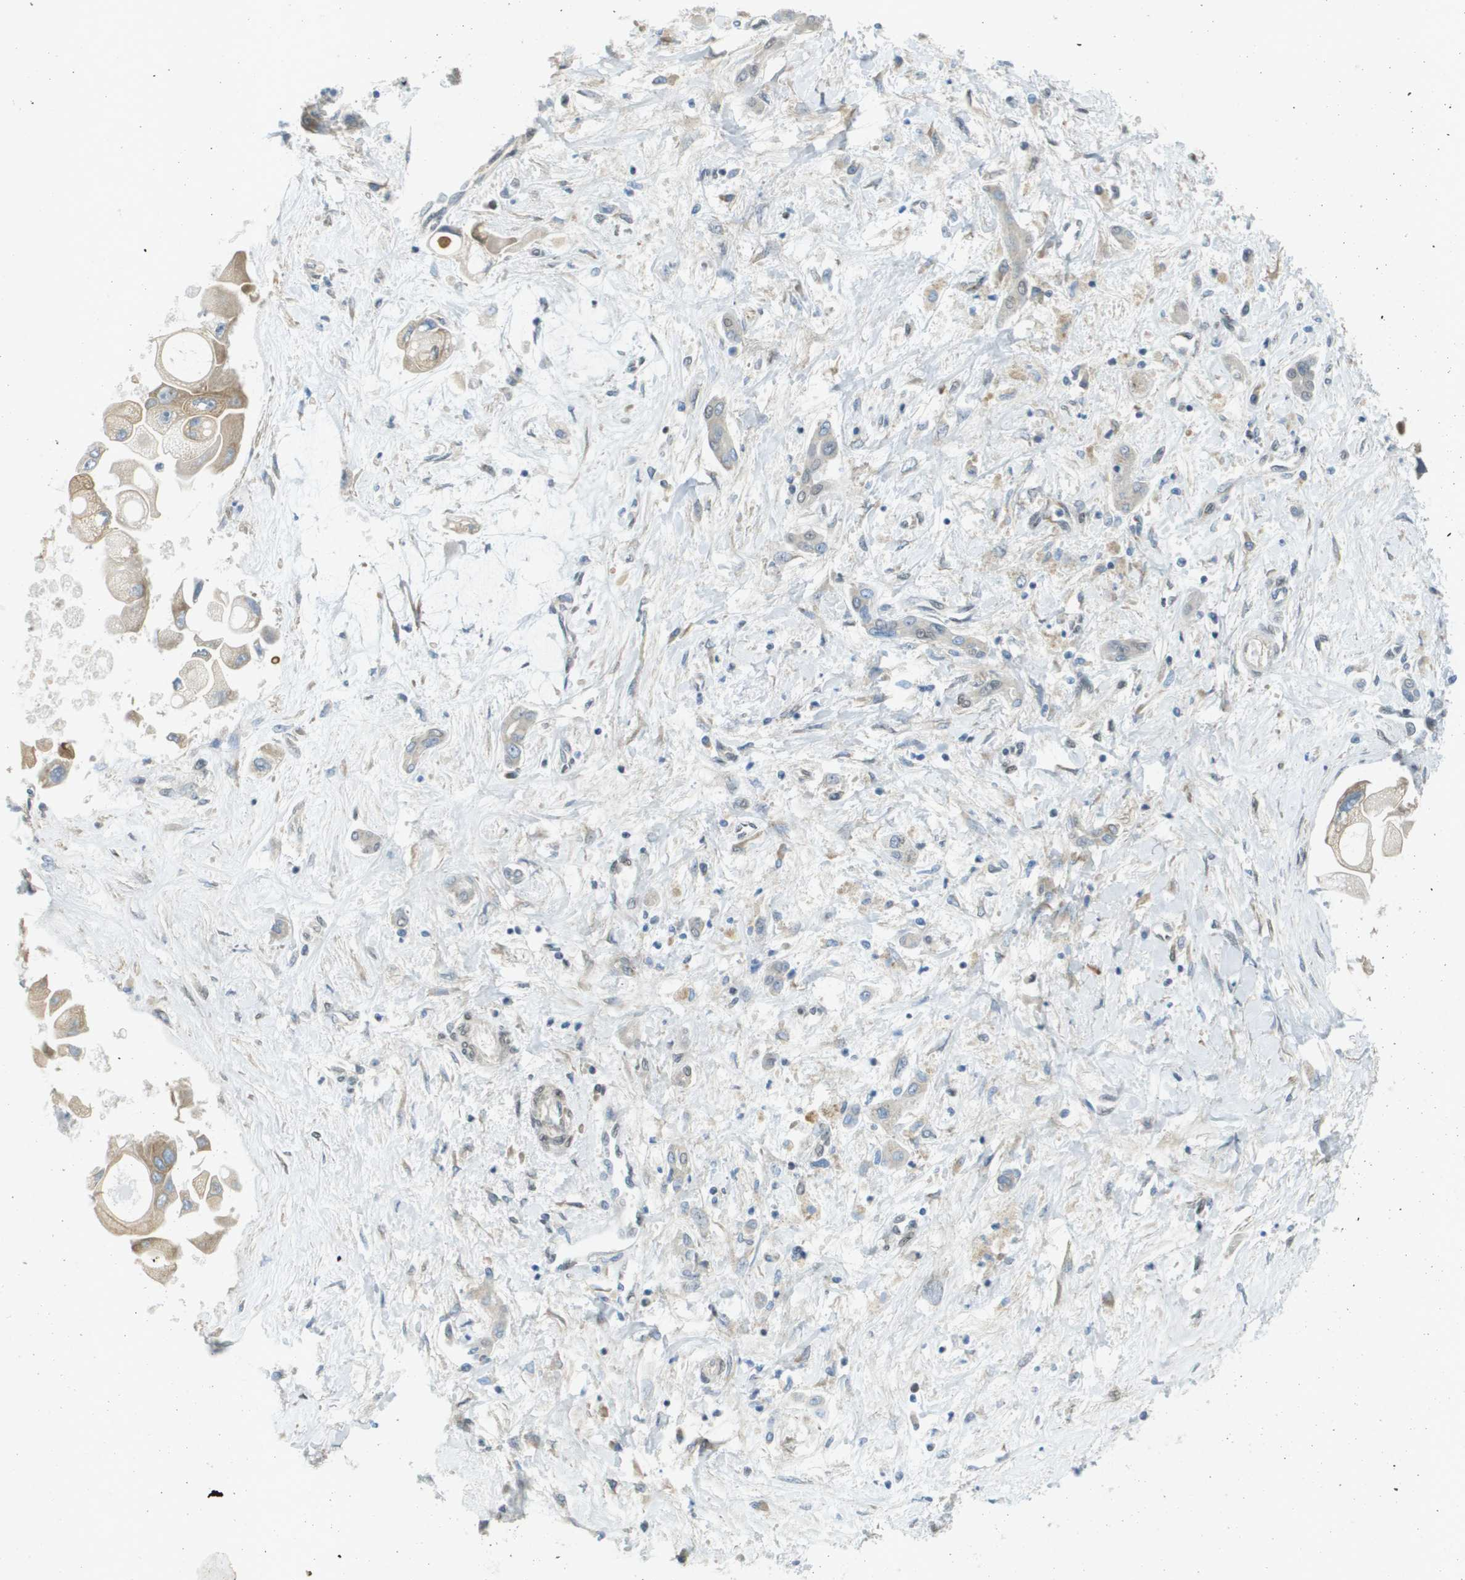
{"staining": {"intensity": "weak", "quantity": "25%-75%", "location": "cytoplasmic/membranous"}, "tissue": "liver cancer", "cell_type": "Tumor cells", "image_type": "cancer", "snomed": [{"axis": "morphology", "description": "Cholangiocarcinoma"}, {"axis": "topography", "description": "Liver"}], "caption": "An IHC photomicrograph of tumor tissue is shown. Protein staining in brown labels weak cytoplasmic/membranous positivity in cholangiocarcinoma (liver) within tumor cells.", "gene": "ARID1B", "patient": {"sex": "male", "age": 50}}